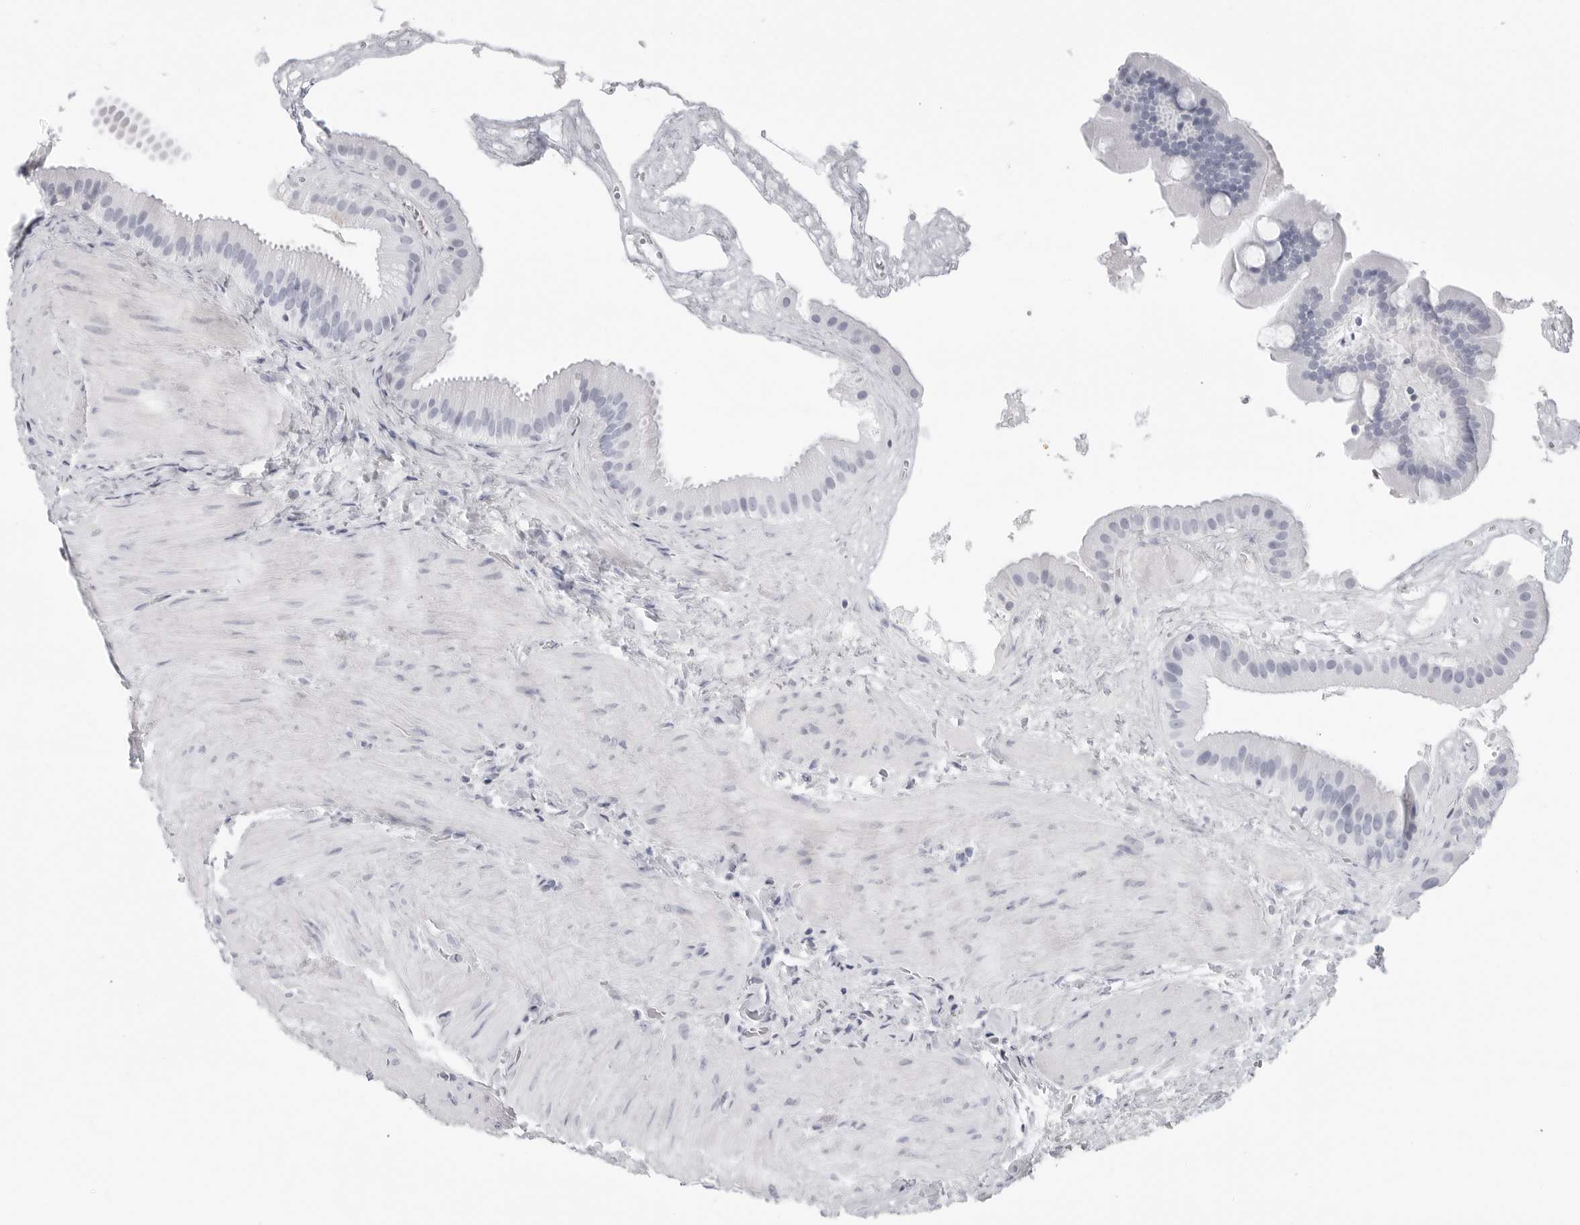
{"staining": {"intensity": "negative", "quantity": "none", "location": "none"}, "tissue": "gallbladder", "cell_type": "Glandular cells", "image_type": "normal", "snomed": [{"axis": "morphology", "description": "Normal tissue, NOS"}, {"axis": "topography", "description": "Gallbladder"}], "caption": "Protein analysis of normal gallbladder demonstrates no significant expression in glandular cells.", "gene": "AMPD1", "patient": {"sex": "male", "age": 55}}